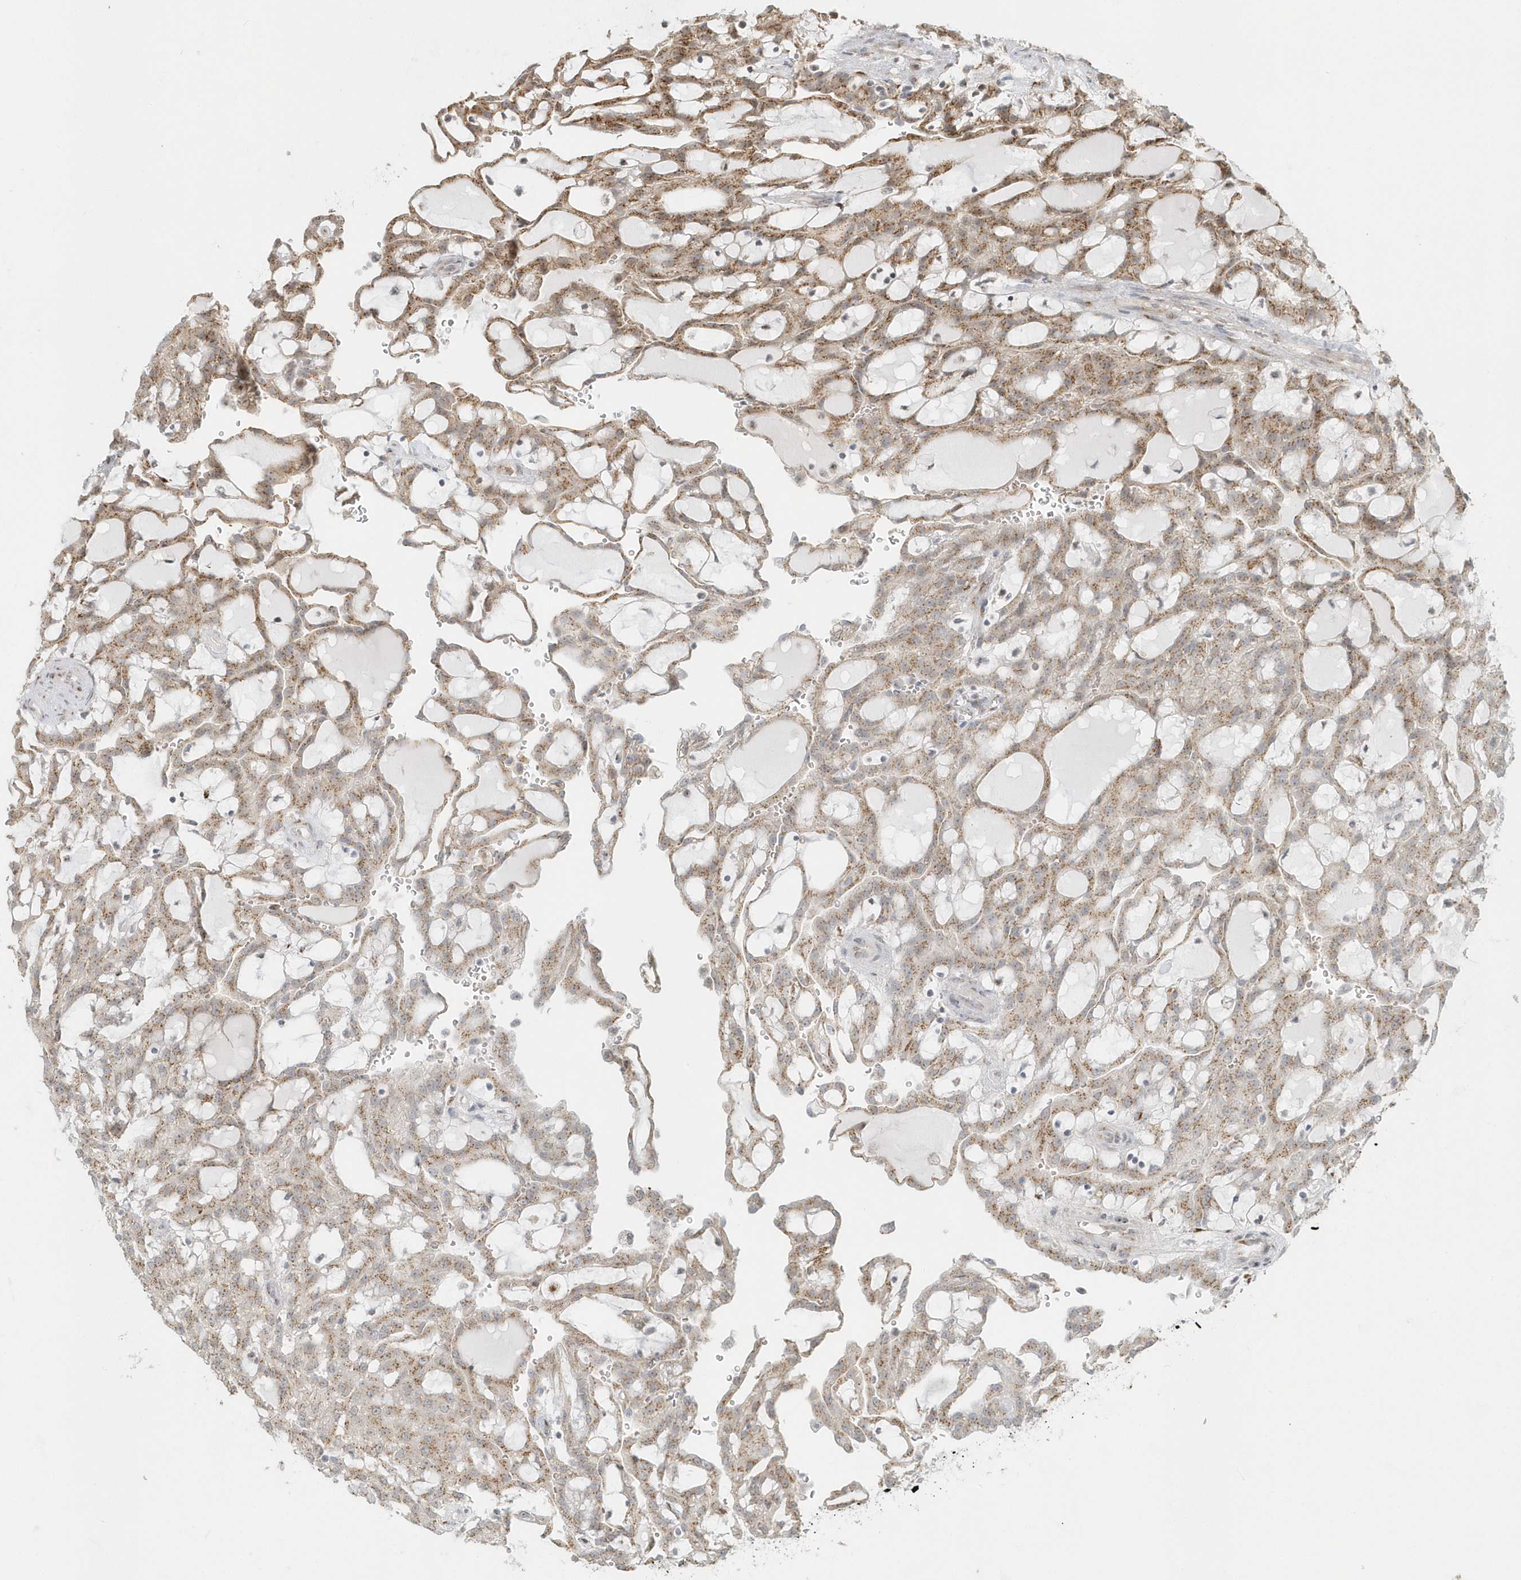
{"staining": {"intensity": "moderate", "quantity": ">75%", "location": "cytoplasmic/membranous"}, "tissue": "renal cancer", "cell_type": "Tumor cells", "image_type": "cancer", "snomed": [{"axis": "morphology", "description": "Adenocarcinoma, NOS"}, {"axis": "topography", "description": "Kidney"}], "caption": "This photomicrograph exhibits renal adenocarcinoma stained with immunohistochemistry (IHC) to label a protein in brown. The cytoplasmic/membranous of tumor cells show moderate positivity for the protein. Nuclei are counter-stained blue.", "gene": "DHFR", "patient": {"sex": "male", "age": 63}}